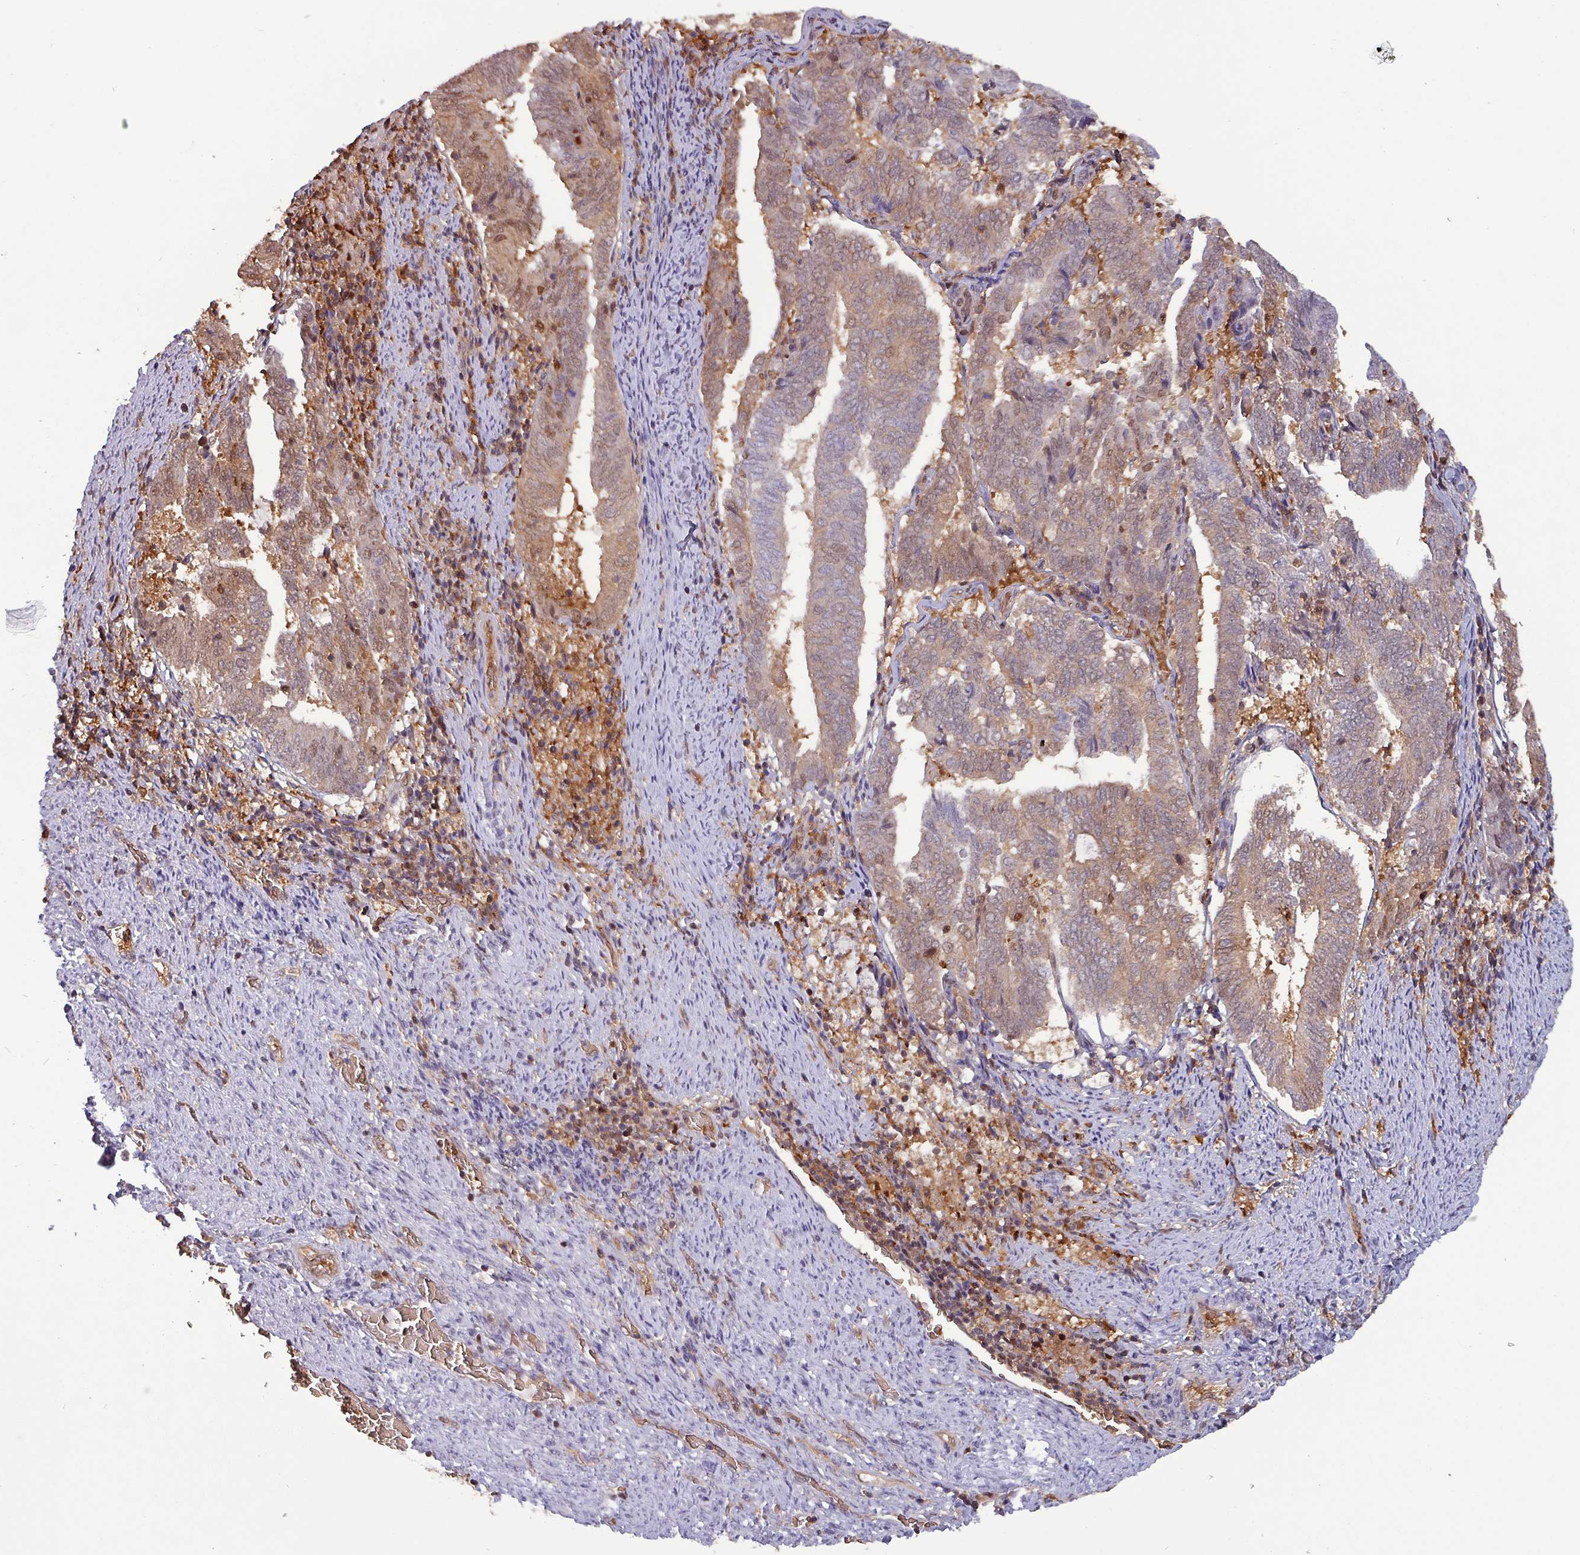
{"staining": {"intensity": "moderate", "quantity": ">75%", "location": "cytoplasmic/membranous,nuclear"}, "tissue": "endometrial cancer", "cell_type": "Tumor cells", "image_type": "cancer", "snomed": [{"axis": "morphology", "description": "Adenocarcinoma, NOS"}, {"axis": "topography", "description": "Endometrium"}], "caption": "Immunohistochemical staining of human adenocarcinoma (endometrial) shows medium levels of moderate cytoplasmic/membranous and nuclear protein positivity in about >75% of tumor cells.", "gene": "PSMB8", "patient": {"sex": "female", "age": 80}}